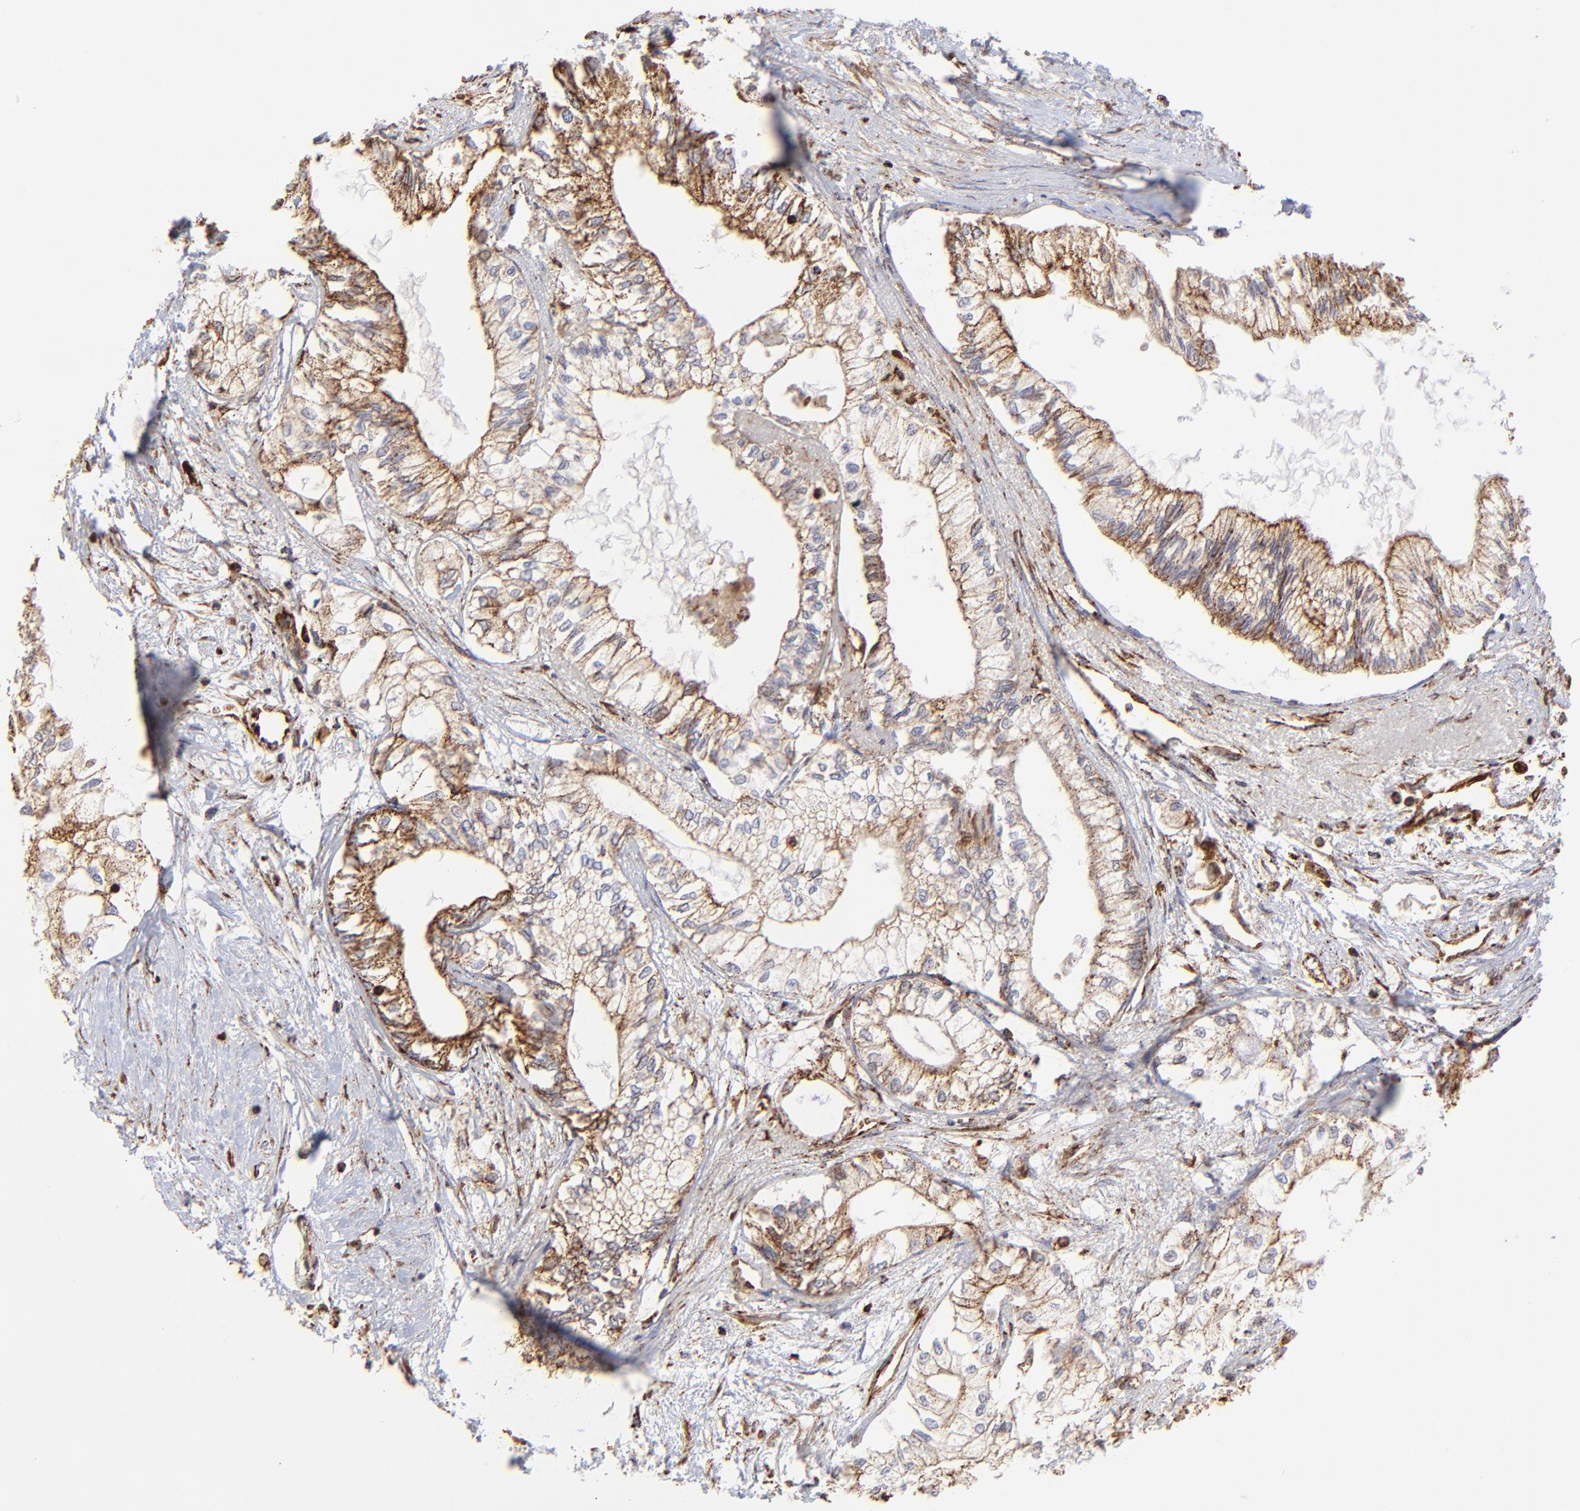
{"staining": {"intensity": "moderate", "quantity": "25%-75%", "location": "cytoplasmic/membranous"}, "tissue": "pancreatic cancer", "cell_type": "Tumor cells", "image_type": "cancer", "snomed": [{"axis": "morphology", "description": "Adenocarcinoma, NOS"}, {"axis": "topography", "description": "Pancreas"}], "caption": "About 25%-75% of tumor cells in pancreatic adenocarcinoma exhibit moderate cytoplasmic/membranous protein expression as visualized by brown immunohistochemical staining.", "gene": "ECH1", "patient": {"sex": "male", "age": 79}}